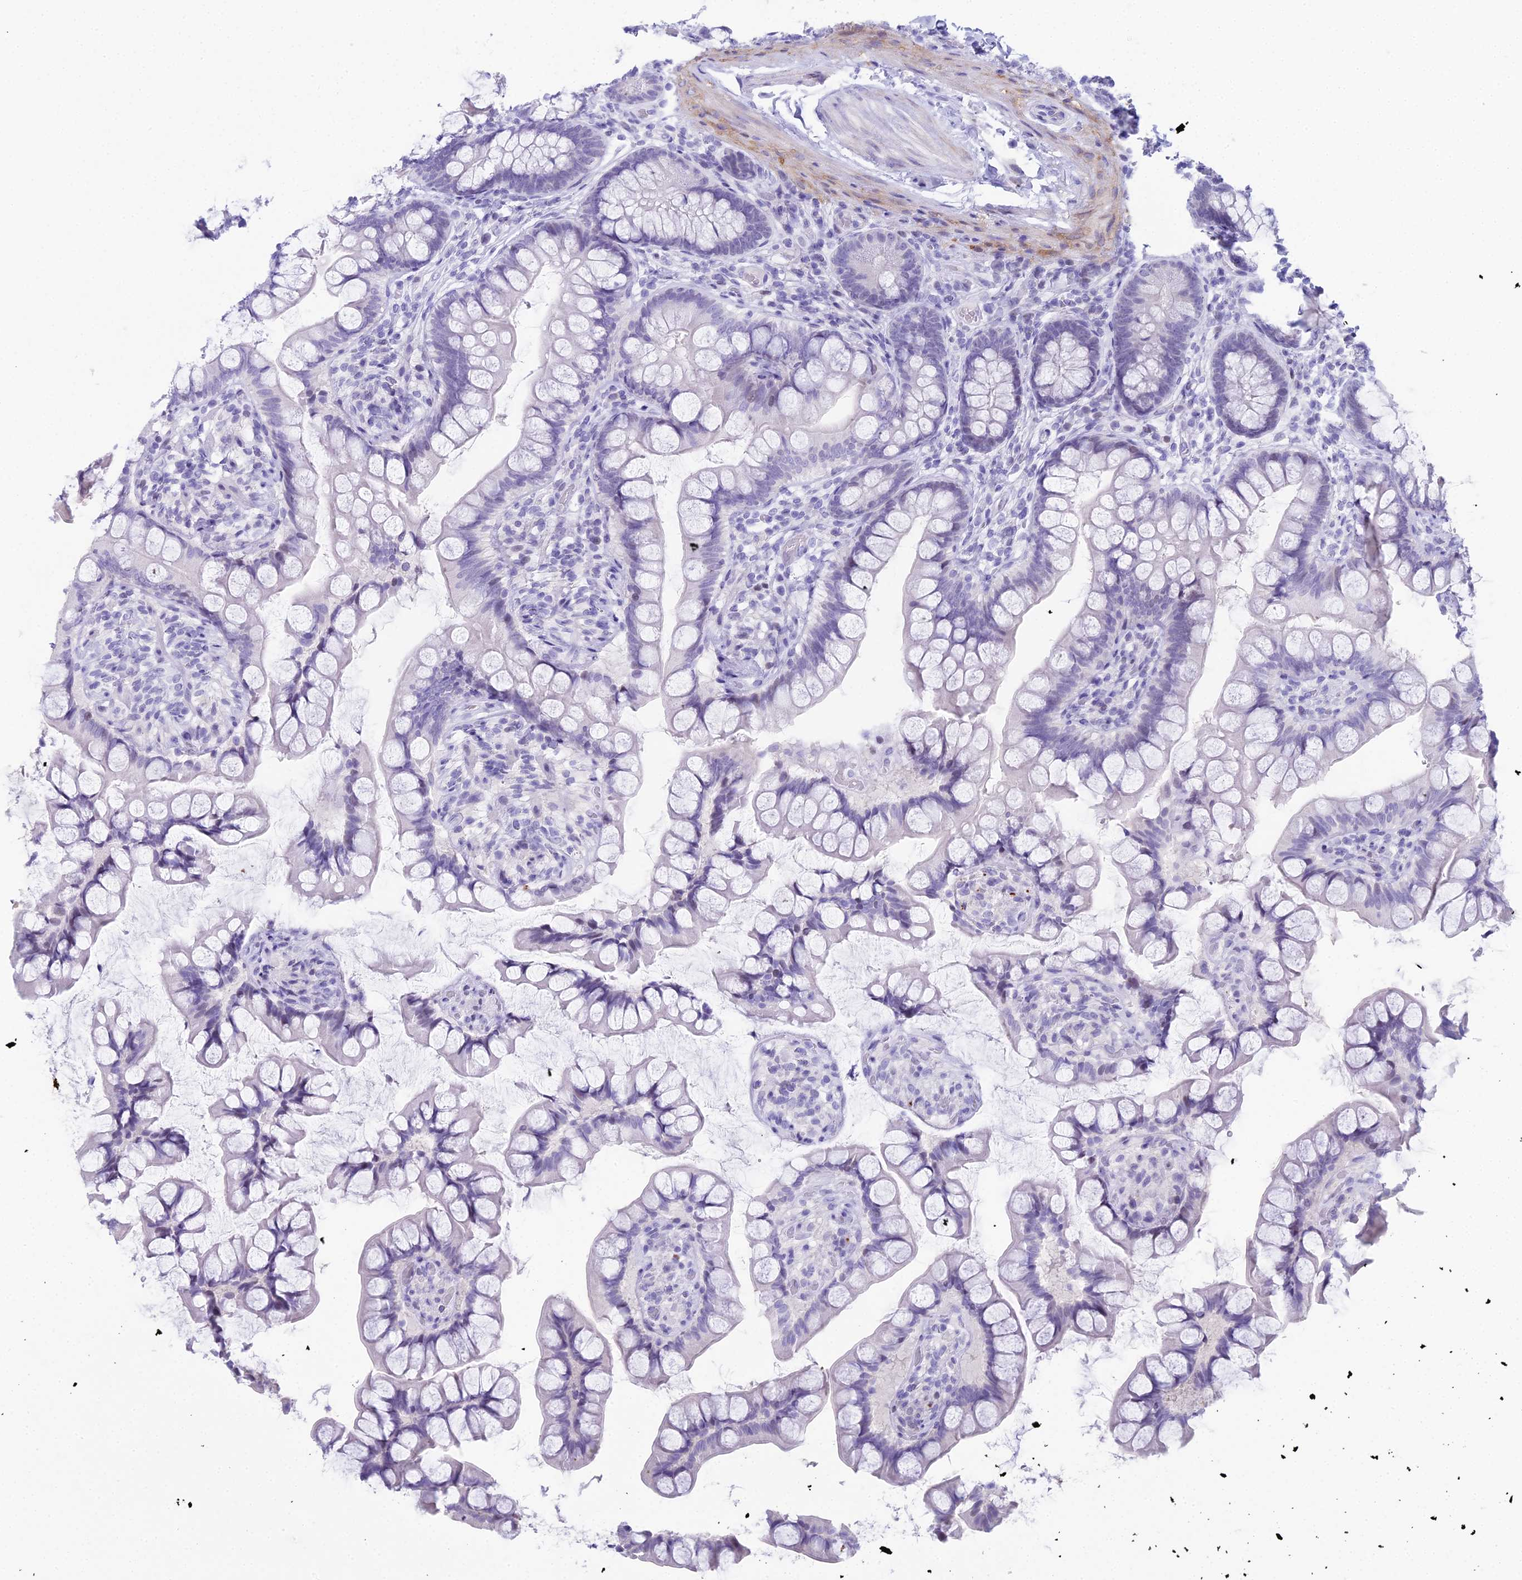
{"staining": {"intensity": "negative", "quantity": "none", "location": "none"}, "tissue": "small intestine", "cell_type": "Glandular cells", "image_type": "normal", "snomed": [{"axis": "morphology", "description": "Normal tissue, NOS"}, {"axis": "topography", "description": "Small intestine"}], "caption": "The photomicrograph shows no staining of glandular cells in benign small intestine. (DAB (3,3'-diaminobenzidine) immunohistochemistry, high magnification).", "gene": "CC2D2A", "patient": {"sex": "male", "age": 70}}